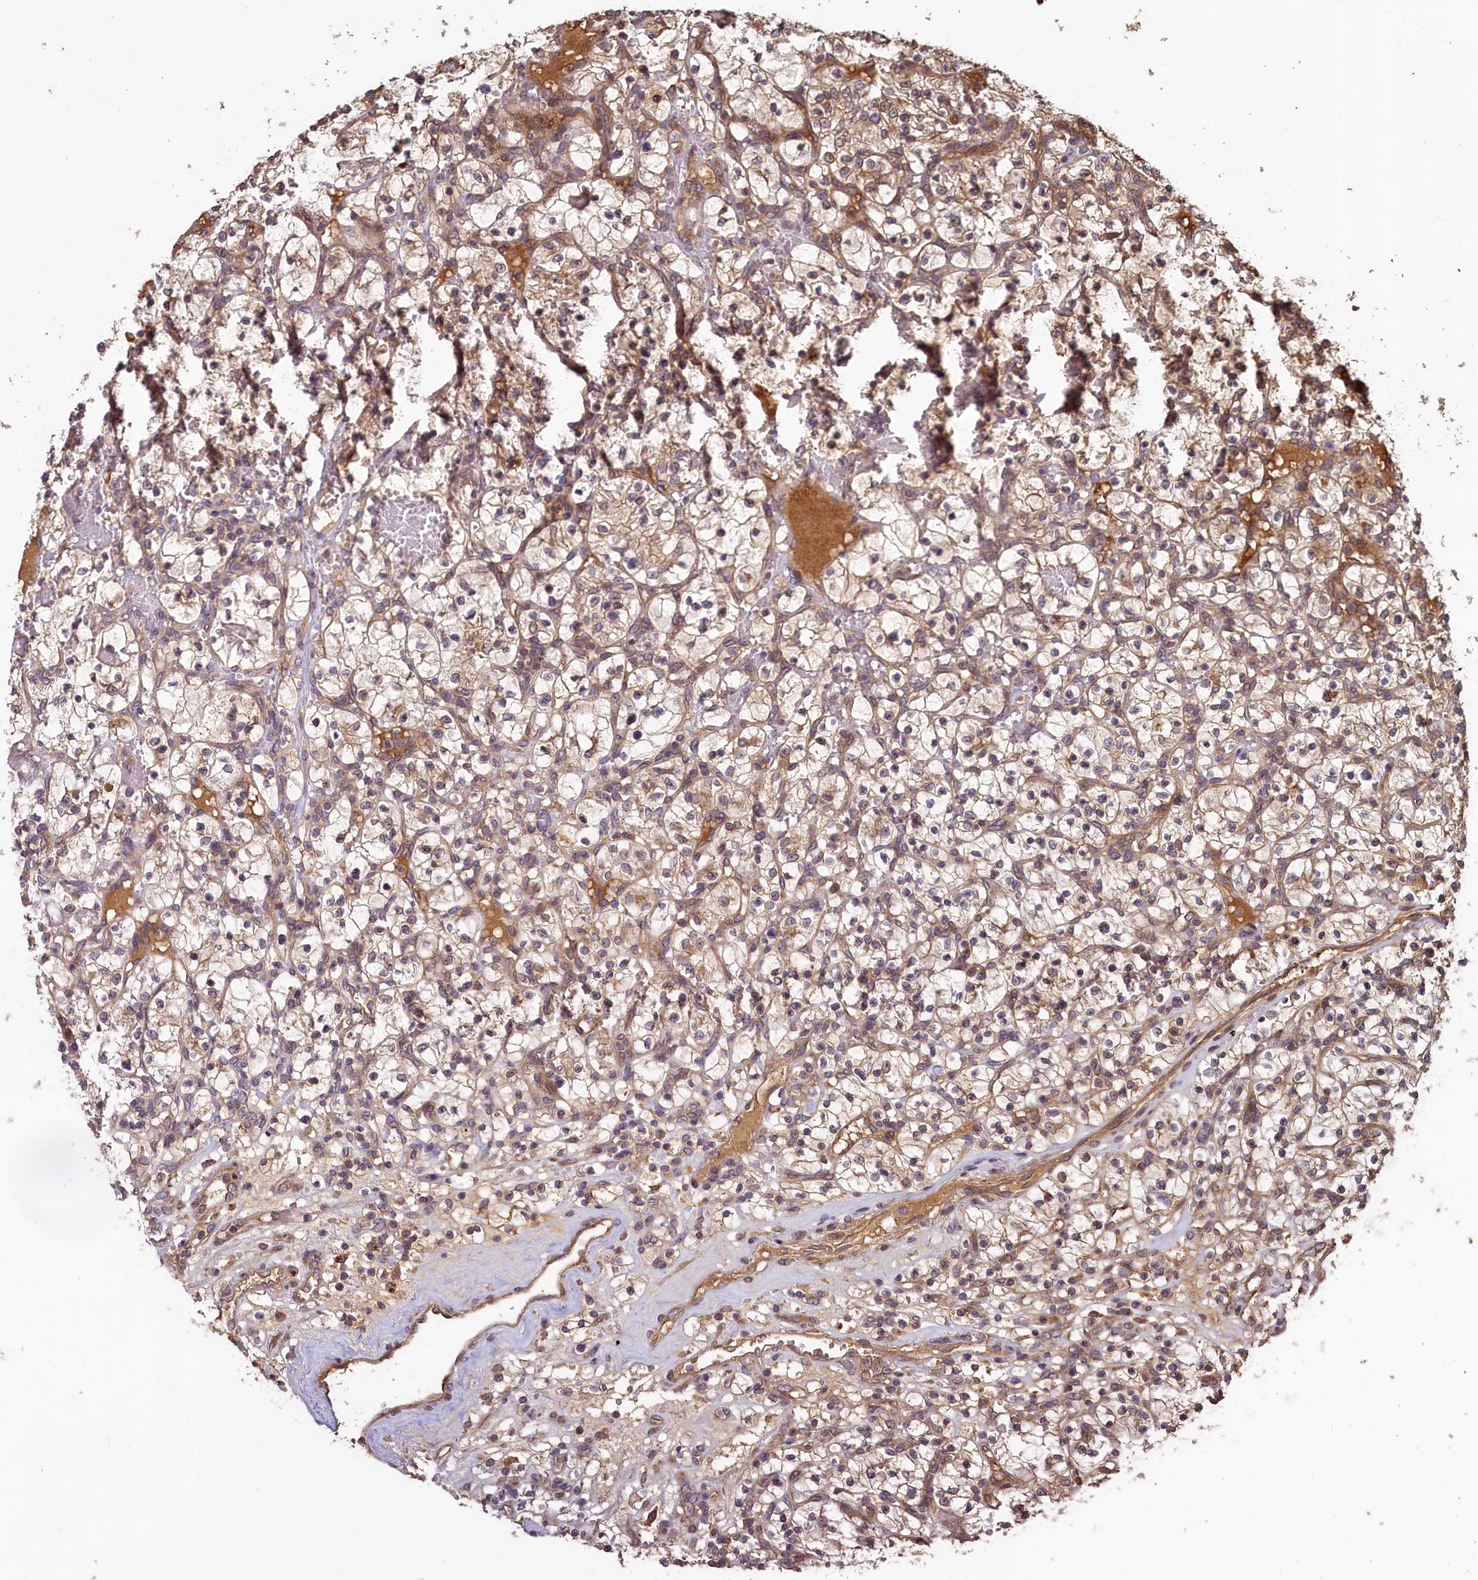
{"staining": {"intensity": "moderate", "quantity": ">75%", "location": "cytoplasmic/membranous"}, "tissue": "renal cancer", "cell_type": "Tumor cells", "image_type": "cancer", "snomed": [{"axis": "morphology", "description": "Adenocarcinoma, NOS"}, {"axis": "topography", "description": "Kidney"}], "caption": "Adenocarcinoma (renal) stained with DAB (3,3'-diaminobenzidine) immunohistochemistry (IHC) displays medium levels of moderate cytoplasmic/membranous expression in about >75% of tumor cells.", "gene": "NUDT6", "patient": {"sex": "female", "age": 57}}